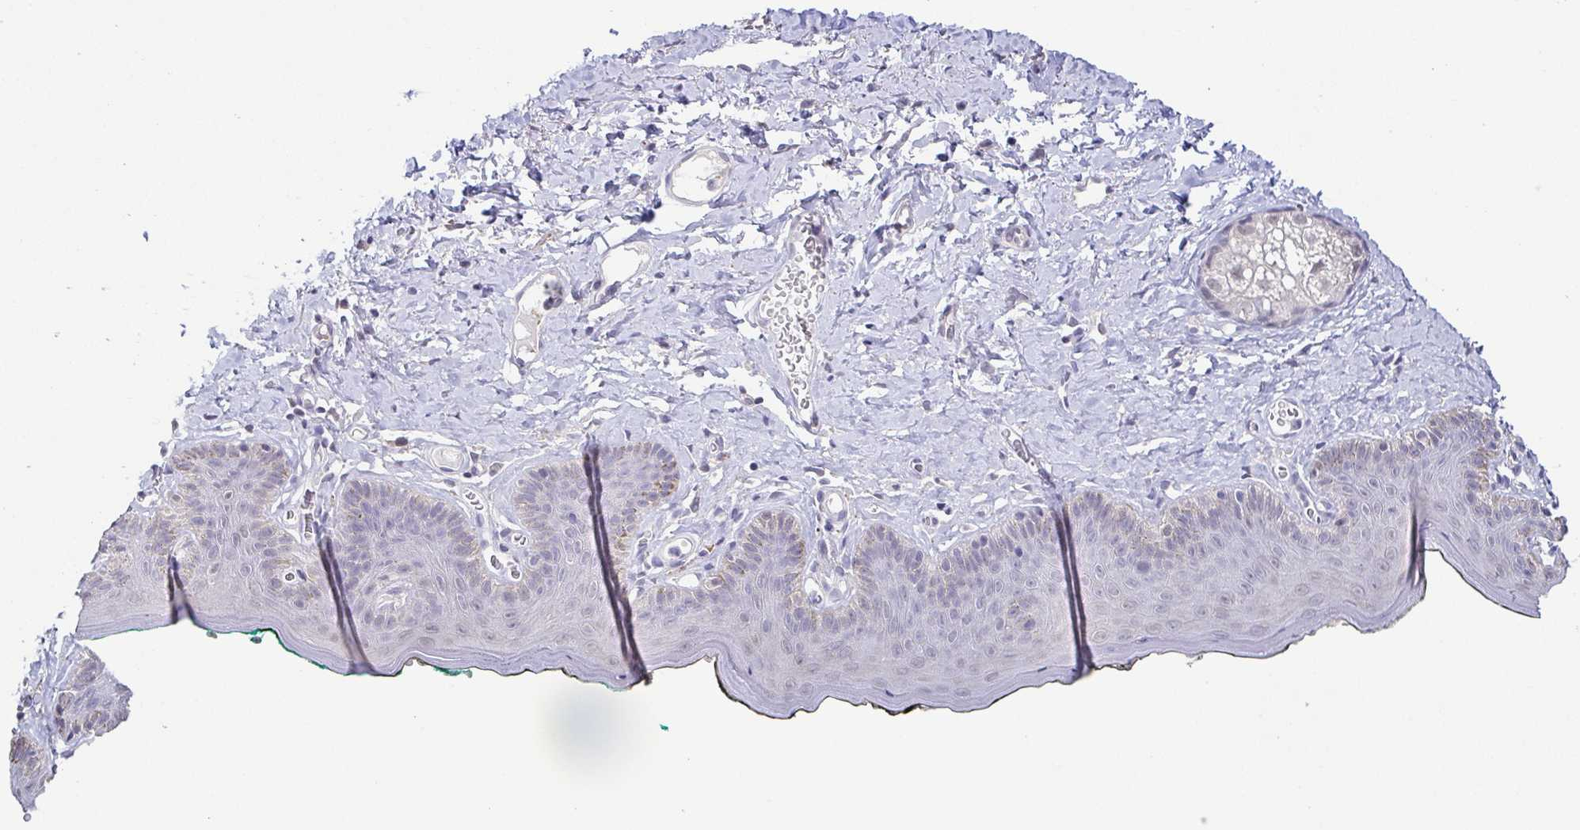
{"staining": {"intensity": "negative", "quantity": "none", "location": "none"}, "tissue": "skin", "cell_type": "Epidermal cells", "image_type": "normal", "snomed": [{"axis": "morphology", "description": "Normal tissue, NOS"}, {"axis": "topography", "description": "Vulva"}, {"axis": "topography", "description": "Peripheral nerve tissue"}], "caption": "This is a micrograph of immunohistochemistry (IHC) staining of unremarkable skin, which shows no expression in epidermal cells. (DAB IHC, high magnification).", "gene": "NEFH", "patient": {"sex": "female", "age": 66}}